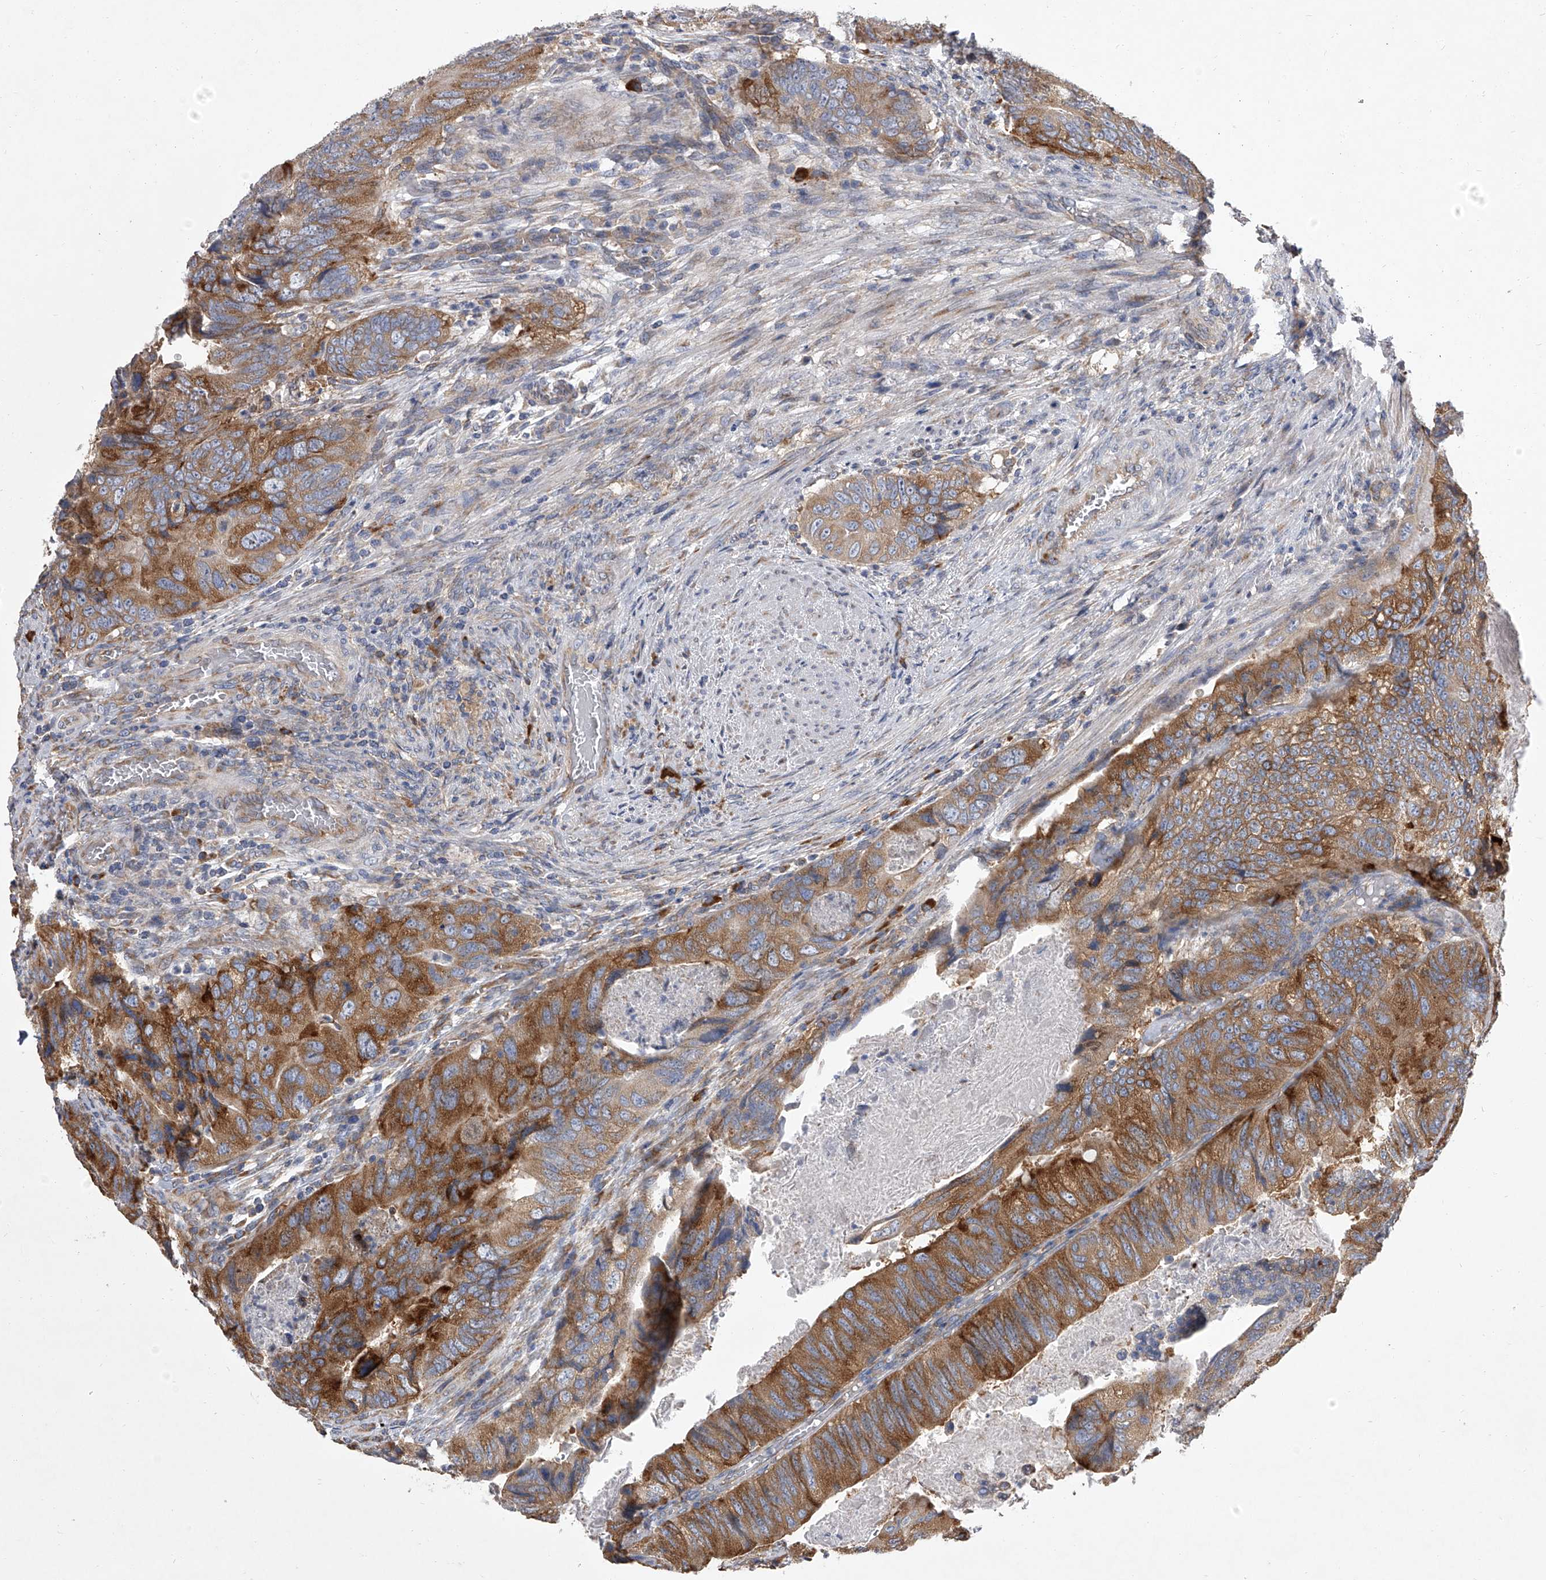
{"staining": {"intensity": "moderate", "quantity": ">75%", "location": "cytoplasmic/membranous"}, "tissue": "colorectal cancer", "cell_type": "Tumor cells", "image_type": "cancer", "snomed": [{"axis": "morphology", "description": "Adenocarcinoma, NOS"}, {"axis": "topography", "description": "Rectum"}], "caption": "Colorectal adenocarcinoma tissue shows moderate cytoplasmic/membranous positivity in approximately >75% of tumor cells, visualized by immunohistochemistry.", "gene": "EIF2S2", "patient": {"sex": "male", "age": 63}}